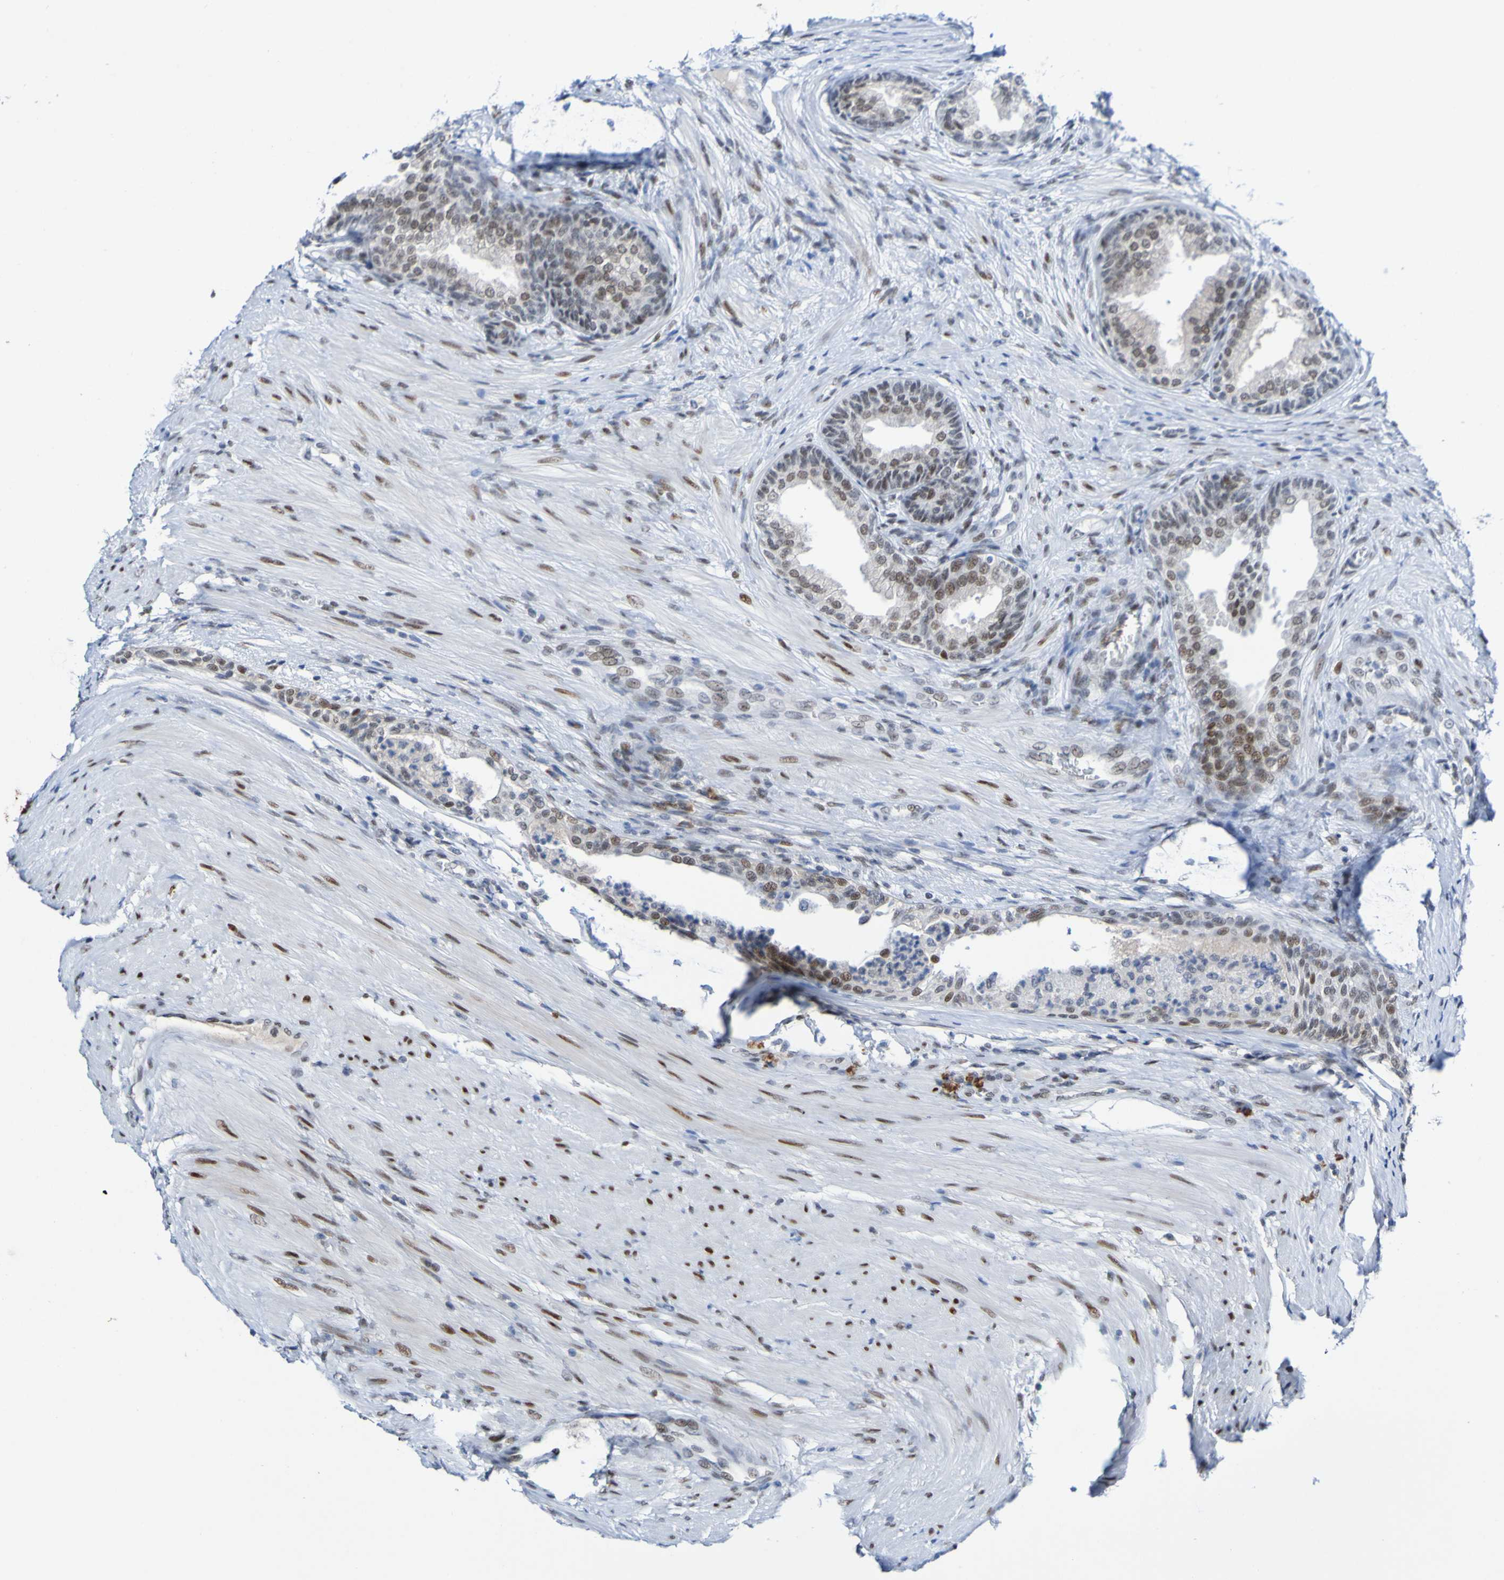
{"staining": {"intensity": "moderate", "quantity": "25%-75%", "location": "nuclear"}, "tissue": "prostate", "cell_type": "Glandular cells", "image_type": "normal", "snomed": [{"axis": "morphology", "description": "Normal tissue, NOS"}, {"axis": "topography", "description": "Prostate"}], "caption": "Immunohistochemistry (IHC) image of unremarkable prostate: prostate stained using immunohistochemistry demonstrates medium levels of moderate protein expression localized specifically in the nuclear of glandular cells, appearing as a nuclear brown color.", "gene": "PCGF1", "patient": {"sex": "male", "age": 76}}